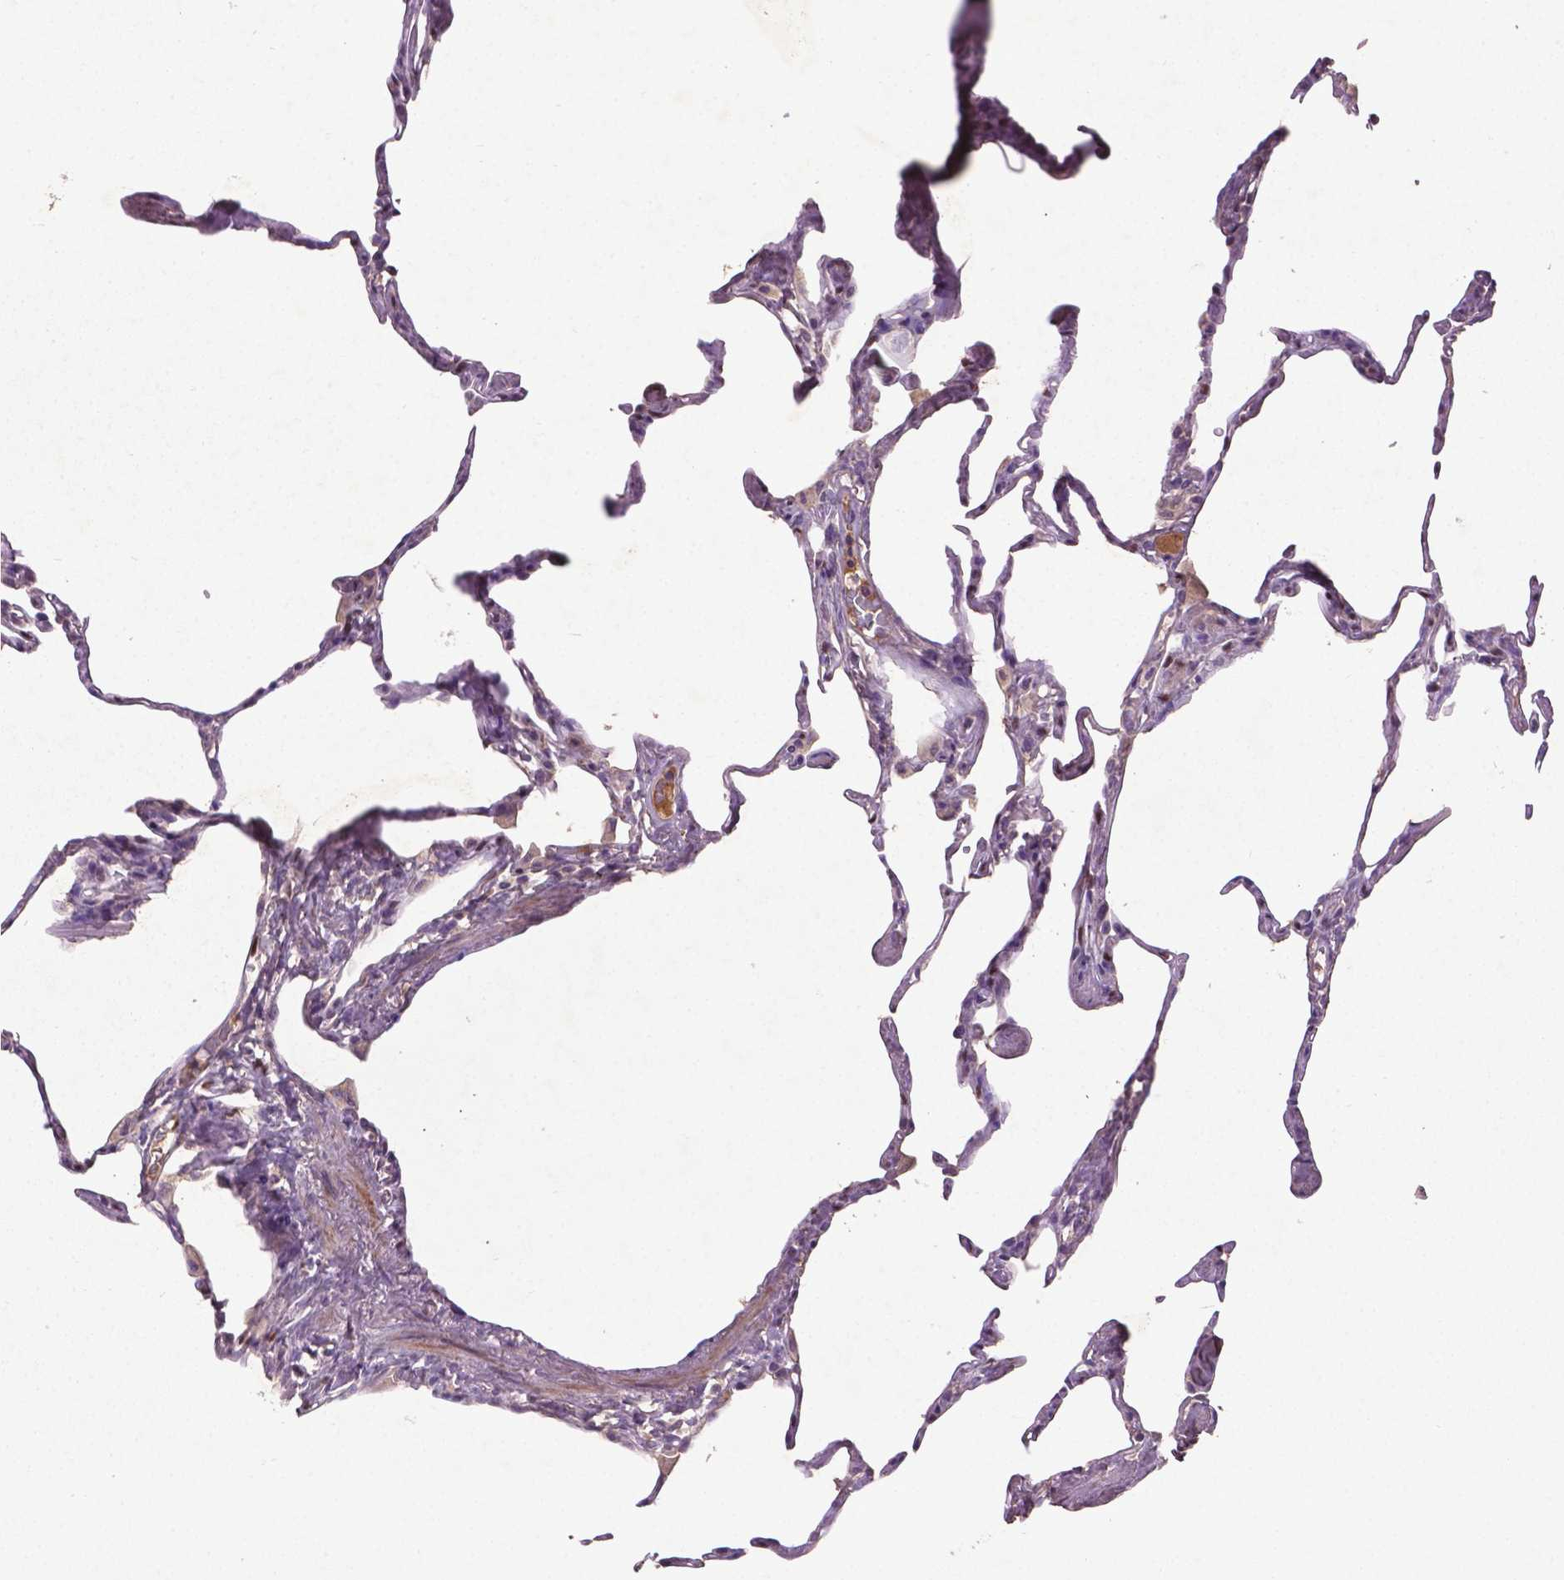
{"staining": {"intensity": "negative", "quantity": "none", "location": "none"}, "tissue": "lung", "cell_type": "Alveolar cells", "image_type": "normal", "snomed": [{"axis": "morphology", "description": "Normal tissue, NOS"}, {"axis": "topography", "description": "Lung"}], "caption": "There is no significant expression in alveolar cells of lung. Brightfield microscopy of immunohistochemistry (IHC) stained with DAB (brown) and hematoxylin (blue), captured at high magnification.", "gene": "SOX17", "patient": {"sex": "male", "age": 65}}